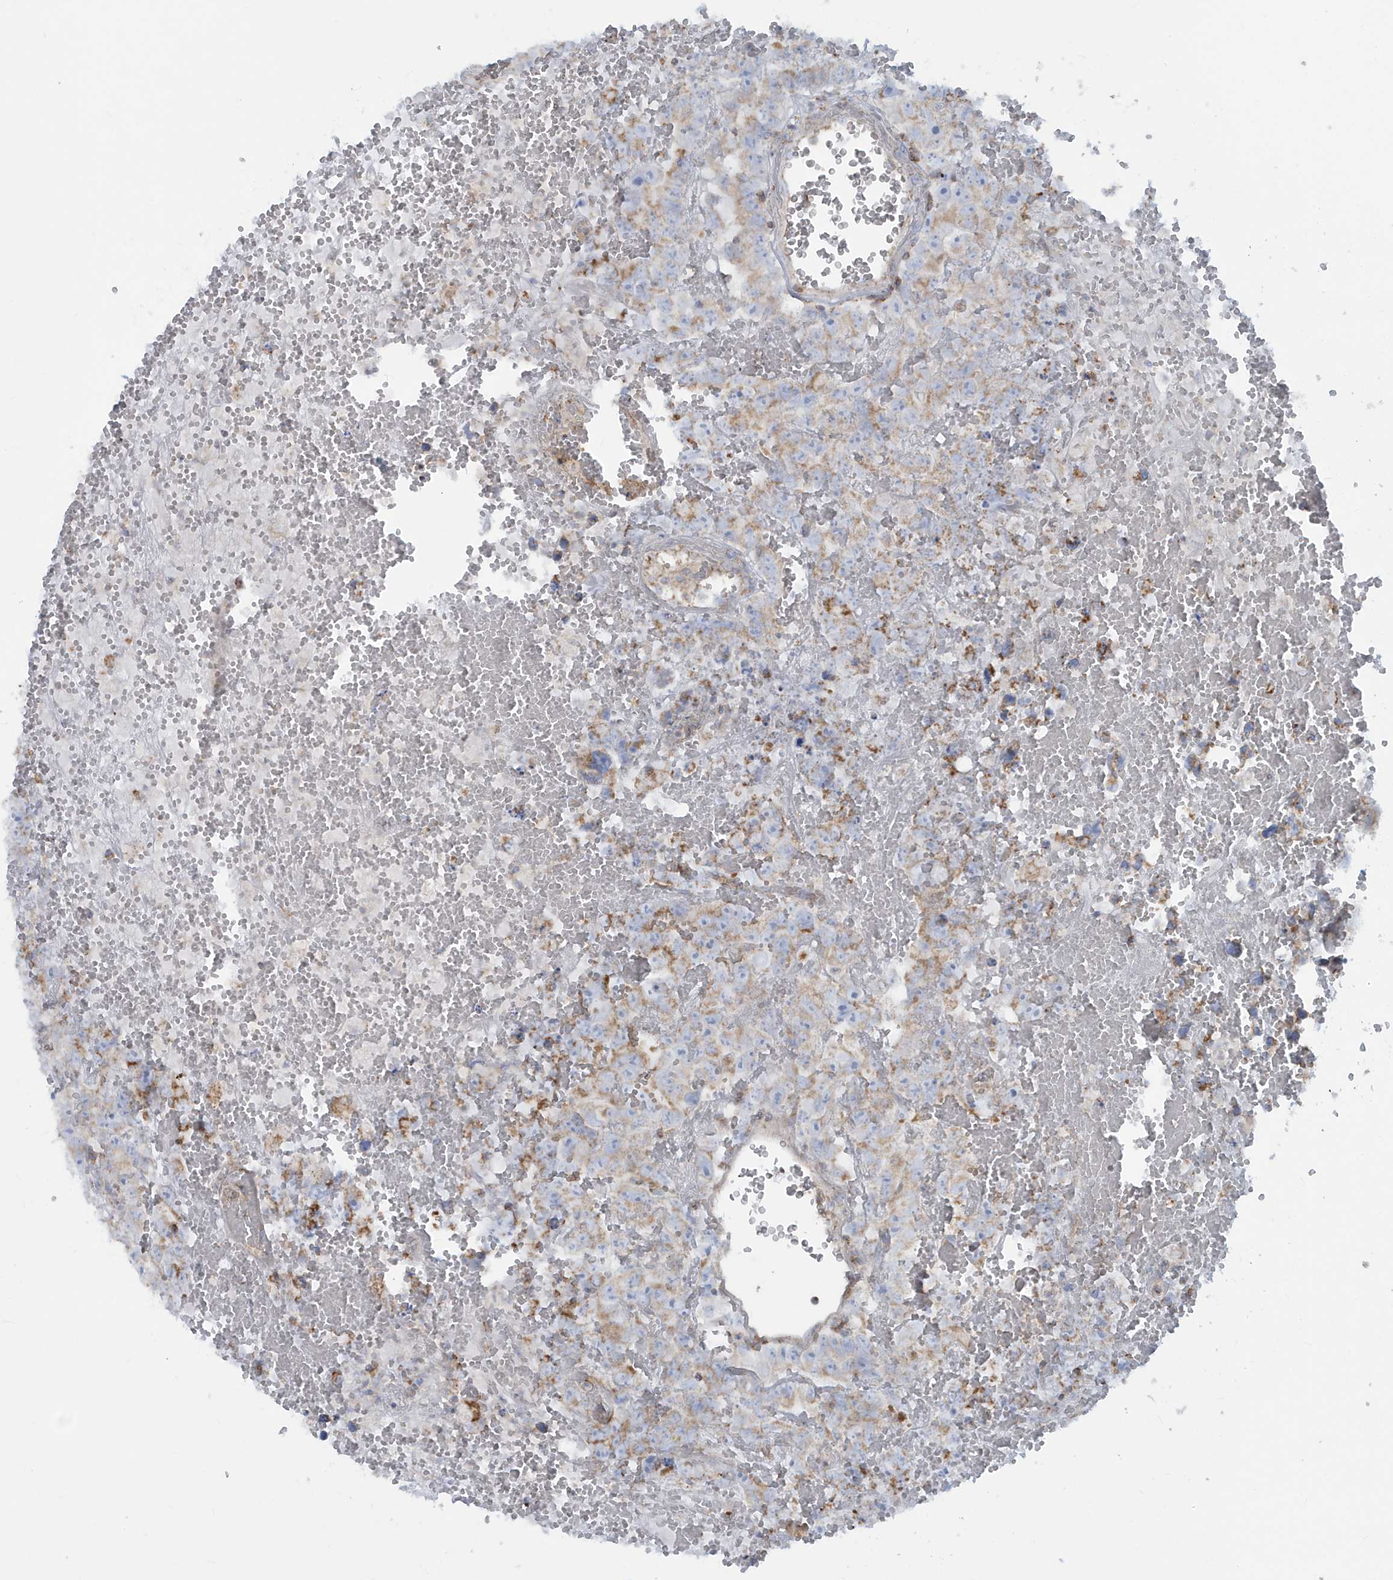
{"staining": {"intensity": "weak", "quantity": "25%-75%", "location": "cytoplasmic/membranous"}, "tissue": "testis cancer", "cell_type": "Tumor cells", "image_type": "cancer", "snomed": [{"axis": "morphology", "description": "Carcinoma, Embryonal, NOS"}, {"axis": "topography", "description": "Testis"}], "caption": "A low amount of weak cytoplasmic/membranous expression is present in about 25%-75% of tumor cells in embryonal carcinoma (testis) tissue.", "gene": "RAB11FIP3", "patient": {"sex": "male", "age": 45}}